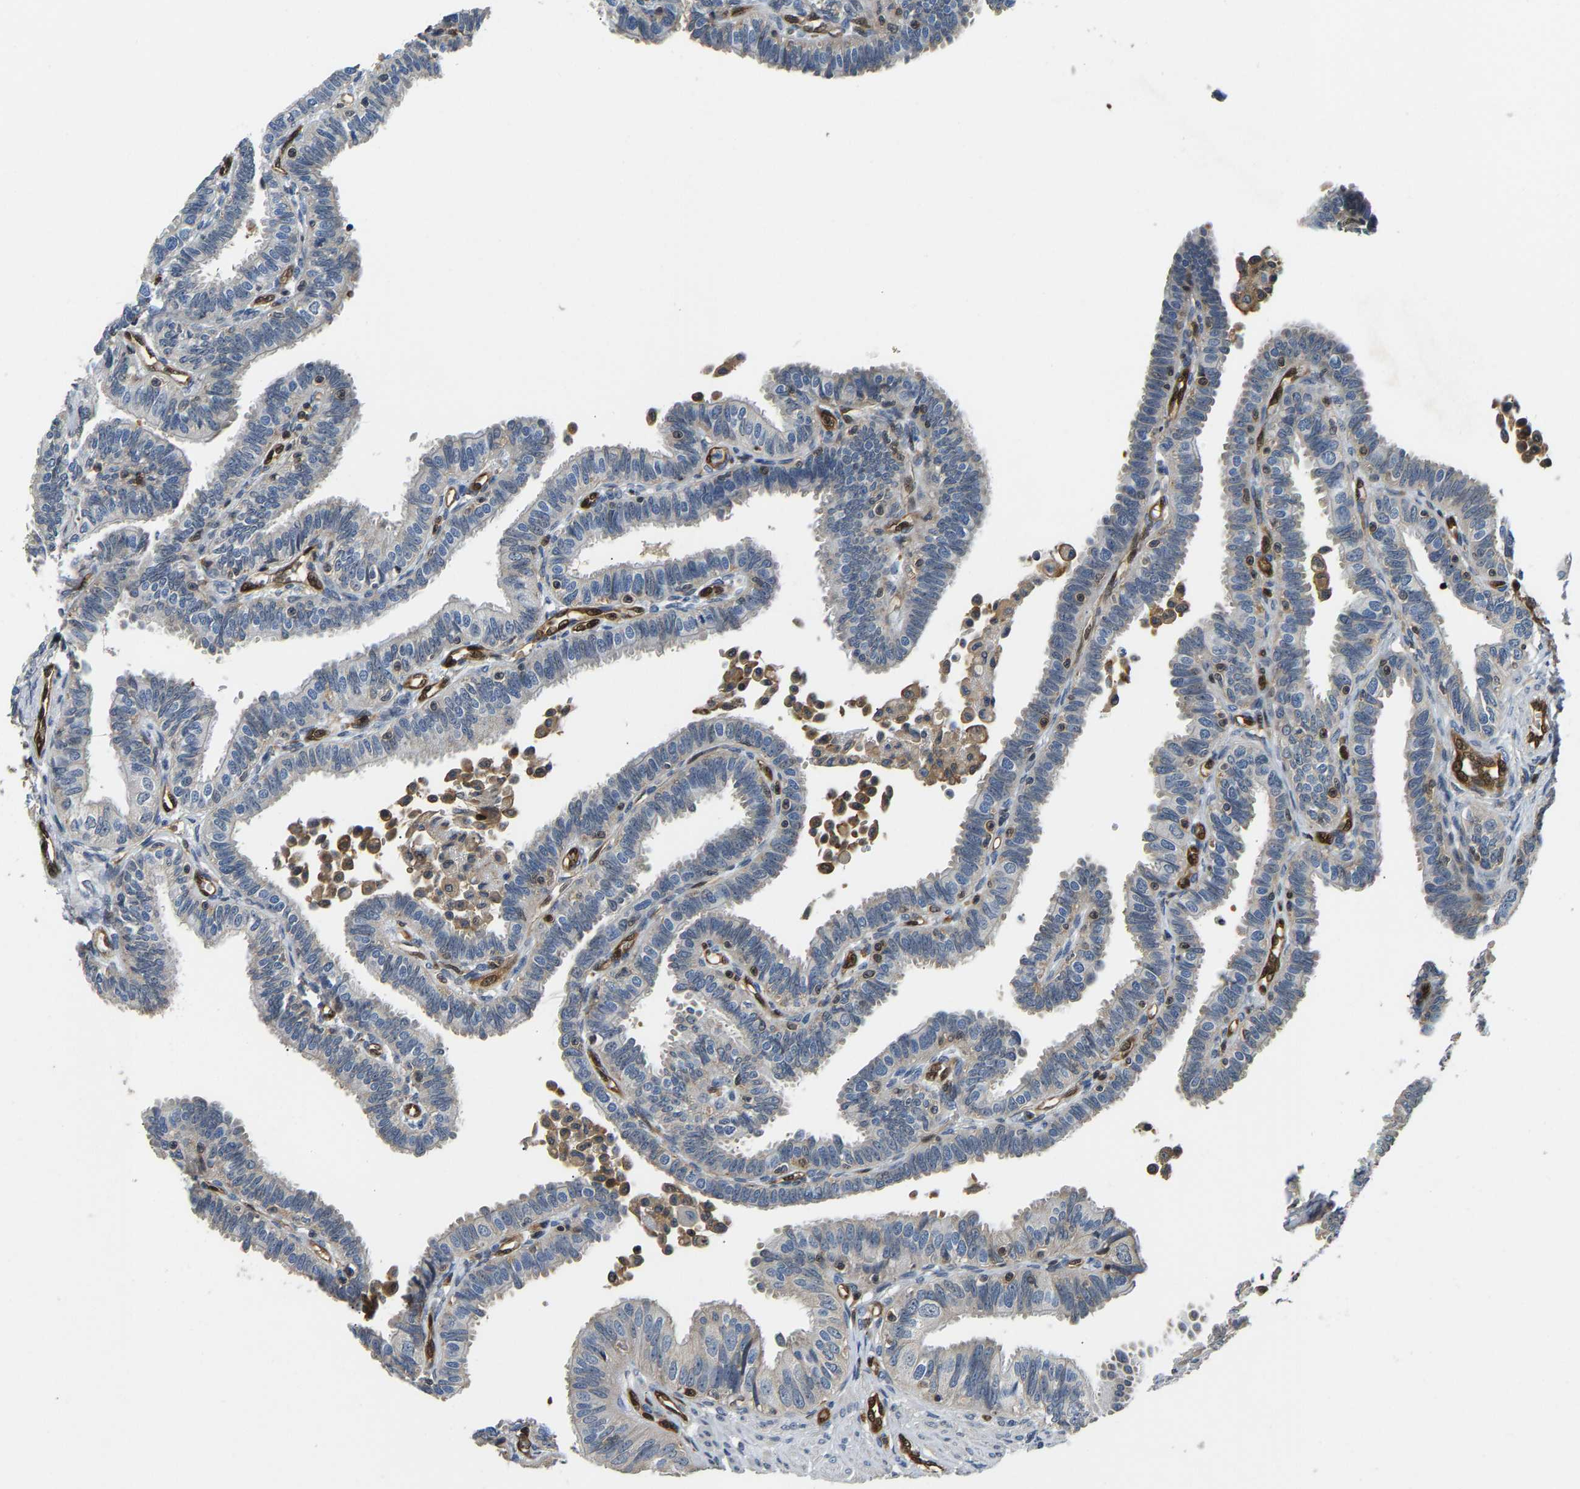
{"staining": {"intensity": "negative", "quantity": "none", "location": "none"}, "tissue": "fallopian tube", "cell_type": "Glandular cells", "image_type": "normal", "snomed": [{"axis": "morphology", "description": "Normal tissue, NOS"}, {"axis": "topography", "description": "Fallopian tube"}, {"axis": "topography", "description": "Placenta"}], "caption": "This is an immunohistochemistry (IHC) image of unremarkable fallopian tube. There is no staining in glandular cells.", "gene": "GIMAP7", "patient": {"sex": "female", "age": 34}}